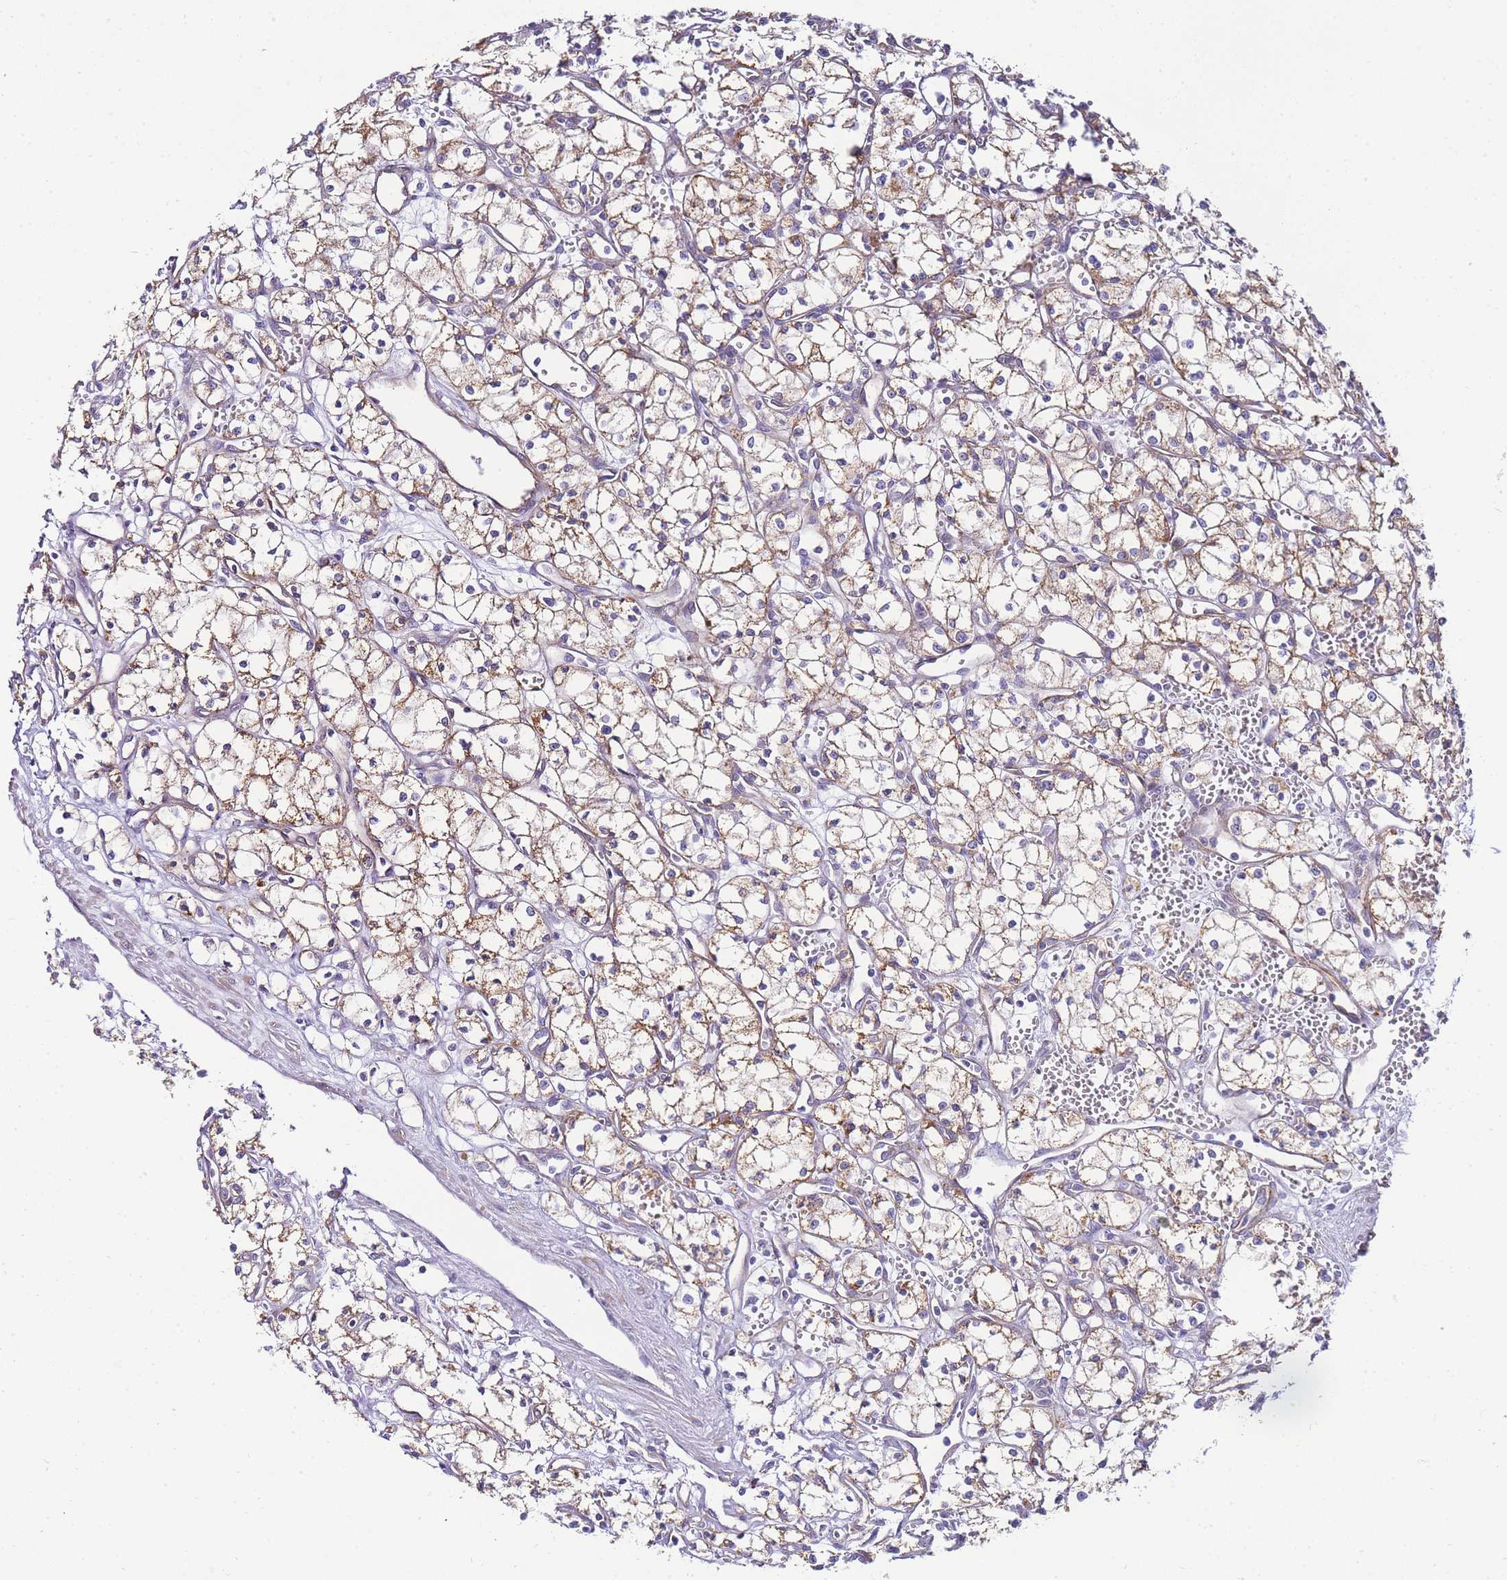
{"staining": {"intensity": "moderate", "quantity": ">75%", "location": "cytoplasmic/membranous"}, "tissue": "renal cancer", "cell_type": "Tumor cells", "image_type": "cancer", "snomed": [{"axis": "morphology", "description": "Adenocarcinoma, NOS"}, {"axis": "topography", "description": "Kidney"}], "caption": "An IHC photomicrograph of neoplastic tissue is shown. Protein staining in brown highlights moderate cytoplasmic/membranous positivity in renal adenocarcinoma within tumor cells. Nuclei are stained in blue.", "gene": "PDCD7", "patient": {"sex": "male", "age": 59}}